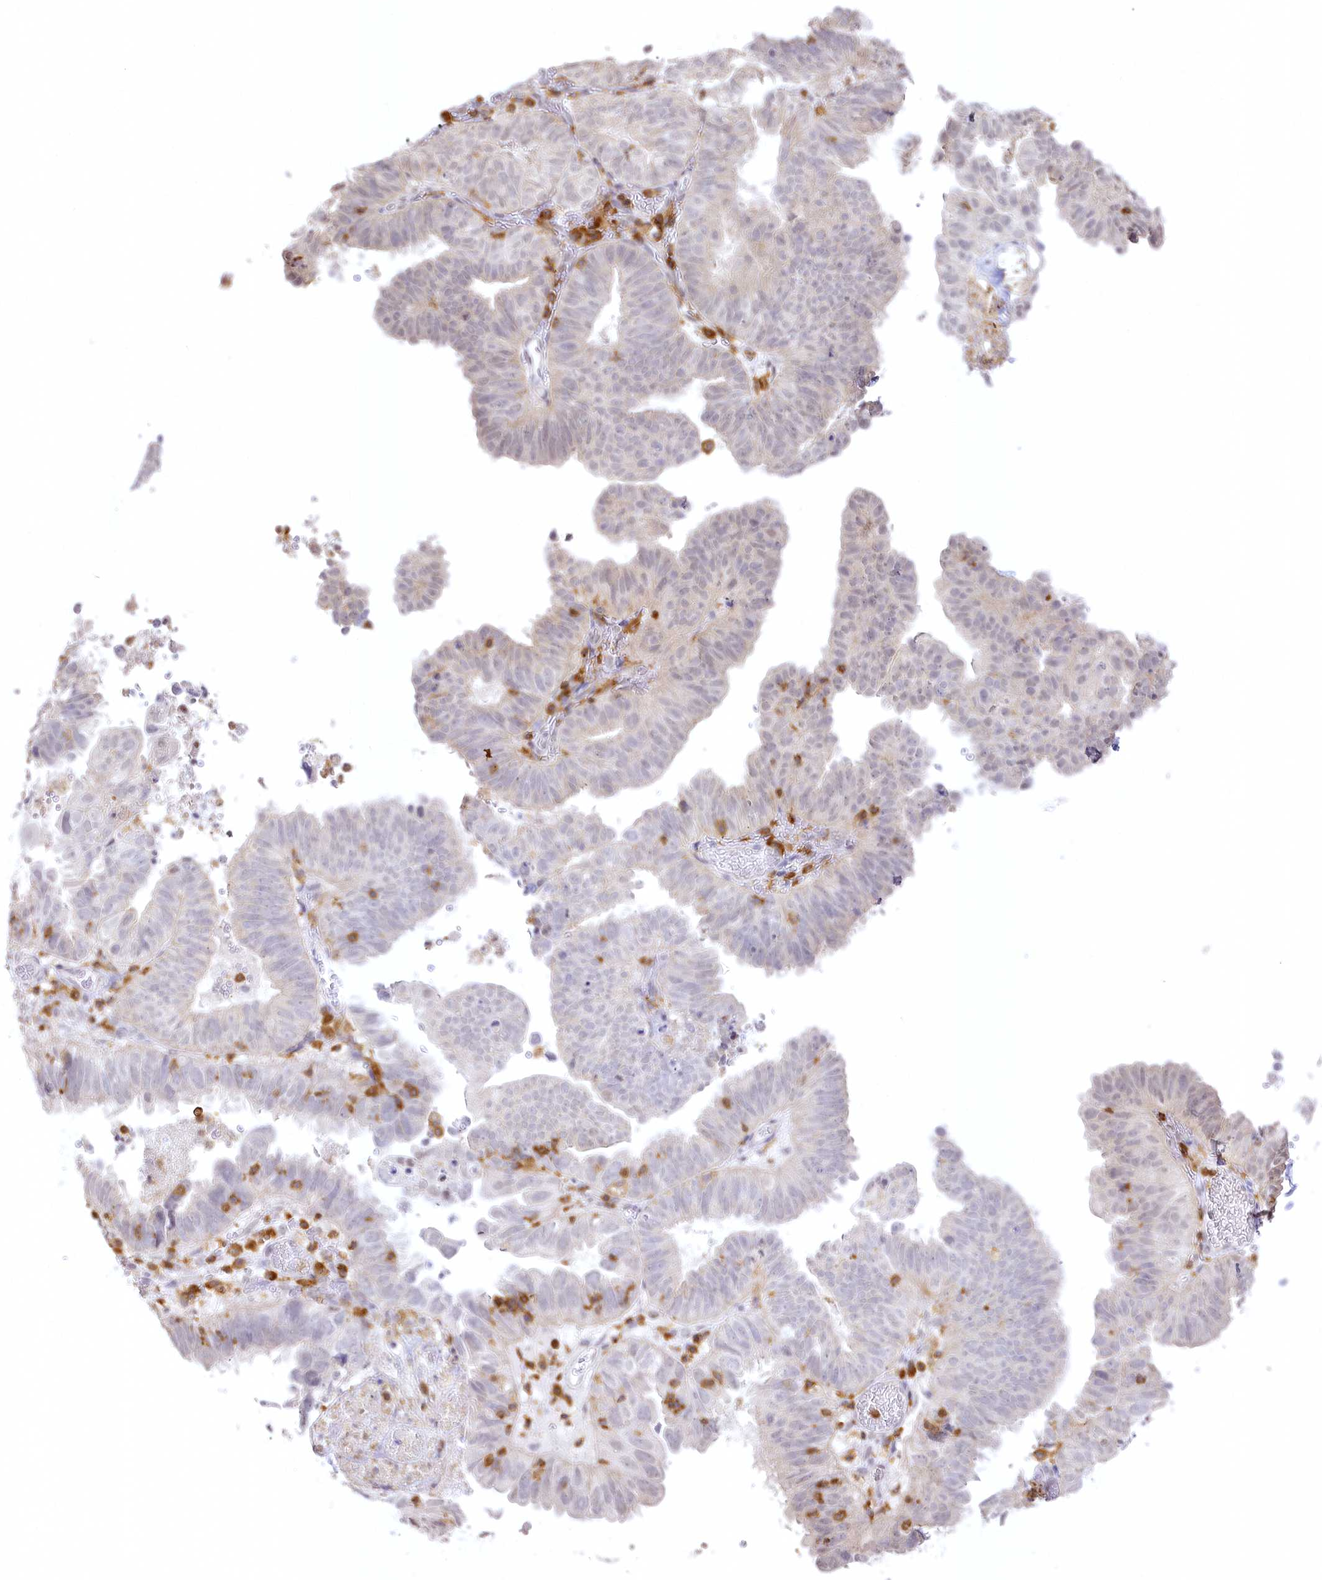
{"staining": {"intensity": "negative", "quantity": "none", "location": "none"}, "tissue": "endometrial cancer", "cell_type": "Tumor cells", "image_type": "cancer", "snomed": [{"axis": "morphology", "description": "Adenocarcinoma, NOS"}, {"axis": "topography", "description": "Uterus"}], "caption": "Immunohistochemistry (IHC) micrograph of adenocarcinoma (endometrial) stained for a protein (brown), which displays no positivity in tumor cells.", "gene": "DOCK2", "patient": {"sex": "female", "age": 77}}